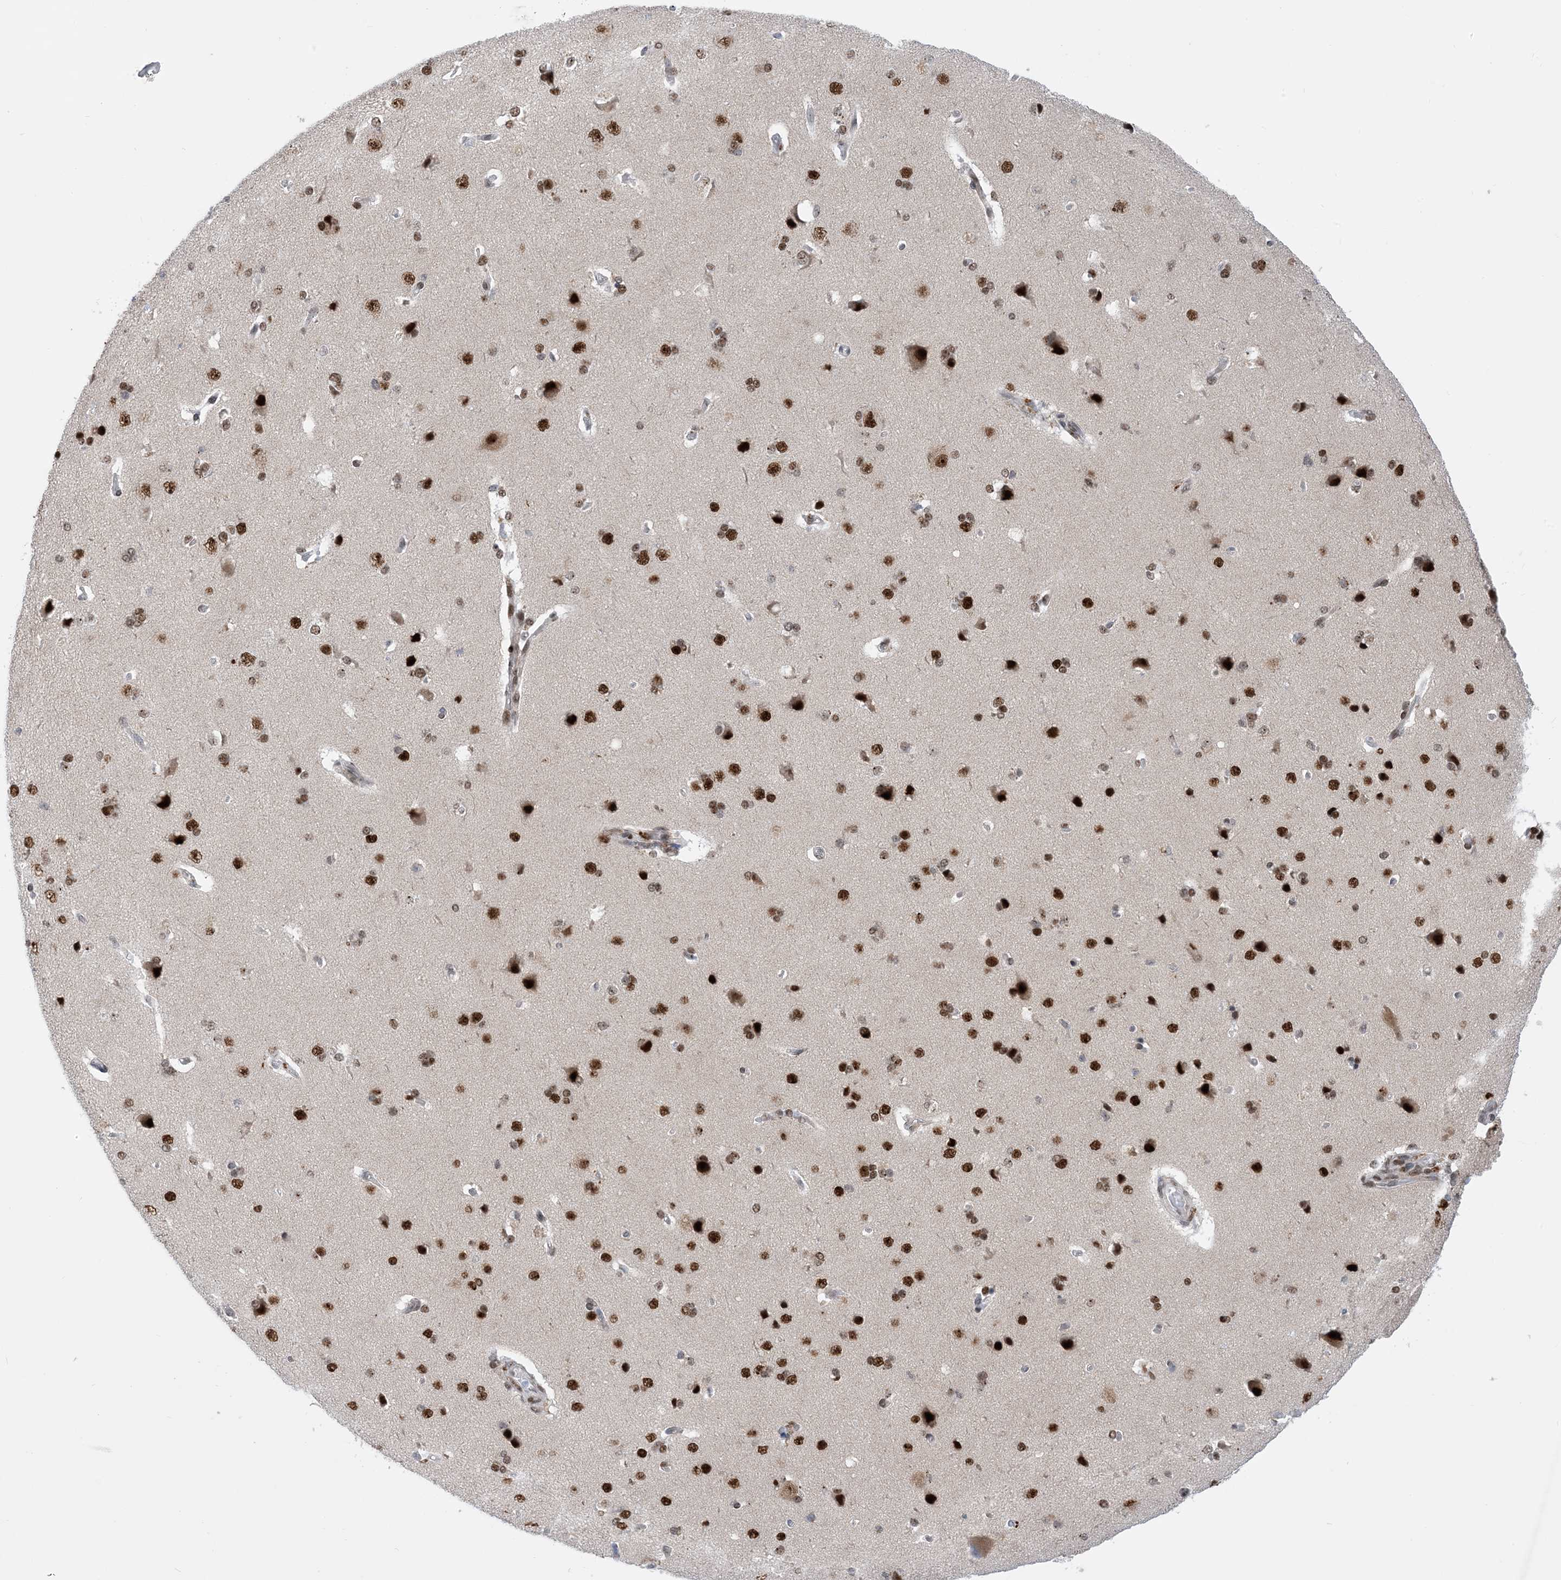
{"staining": {"intensity": "moderate", "quantity": "25%-75%", "location": "nuclear"}, "tissue": "cerebral cortex", "cell_type": "Endothelial cells", "image_type": "normal", "snomed": [{"axis": "morphology", "description": "Normal tissue, NOS"}, {"axis": "topography", "description": "Cerebral cortex"}], "caption": "Moderate nuclear positivity is present in approximately 25%-75% of endothelial cells in unremarkable cerebral cortex.", "gene": "TSPYL1", "patient": {"sex": "male", "age": 62}}